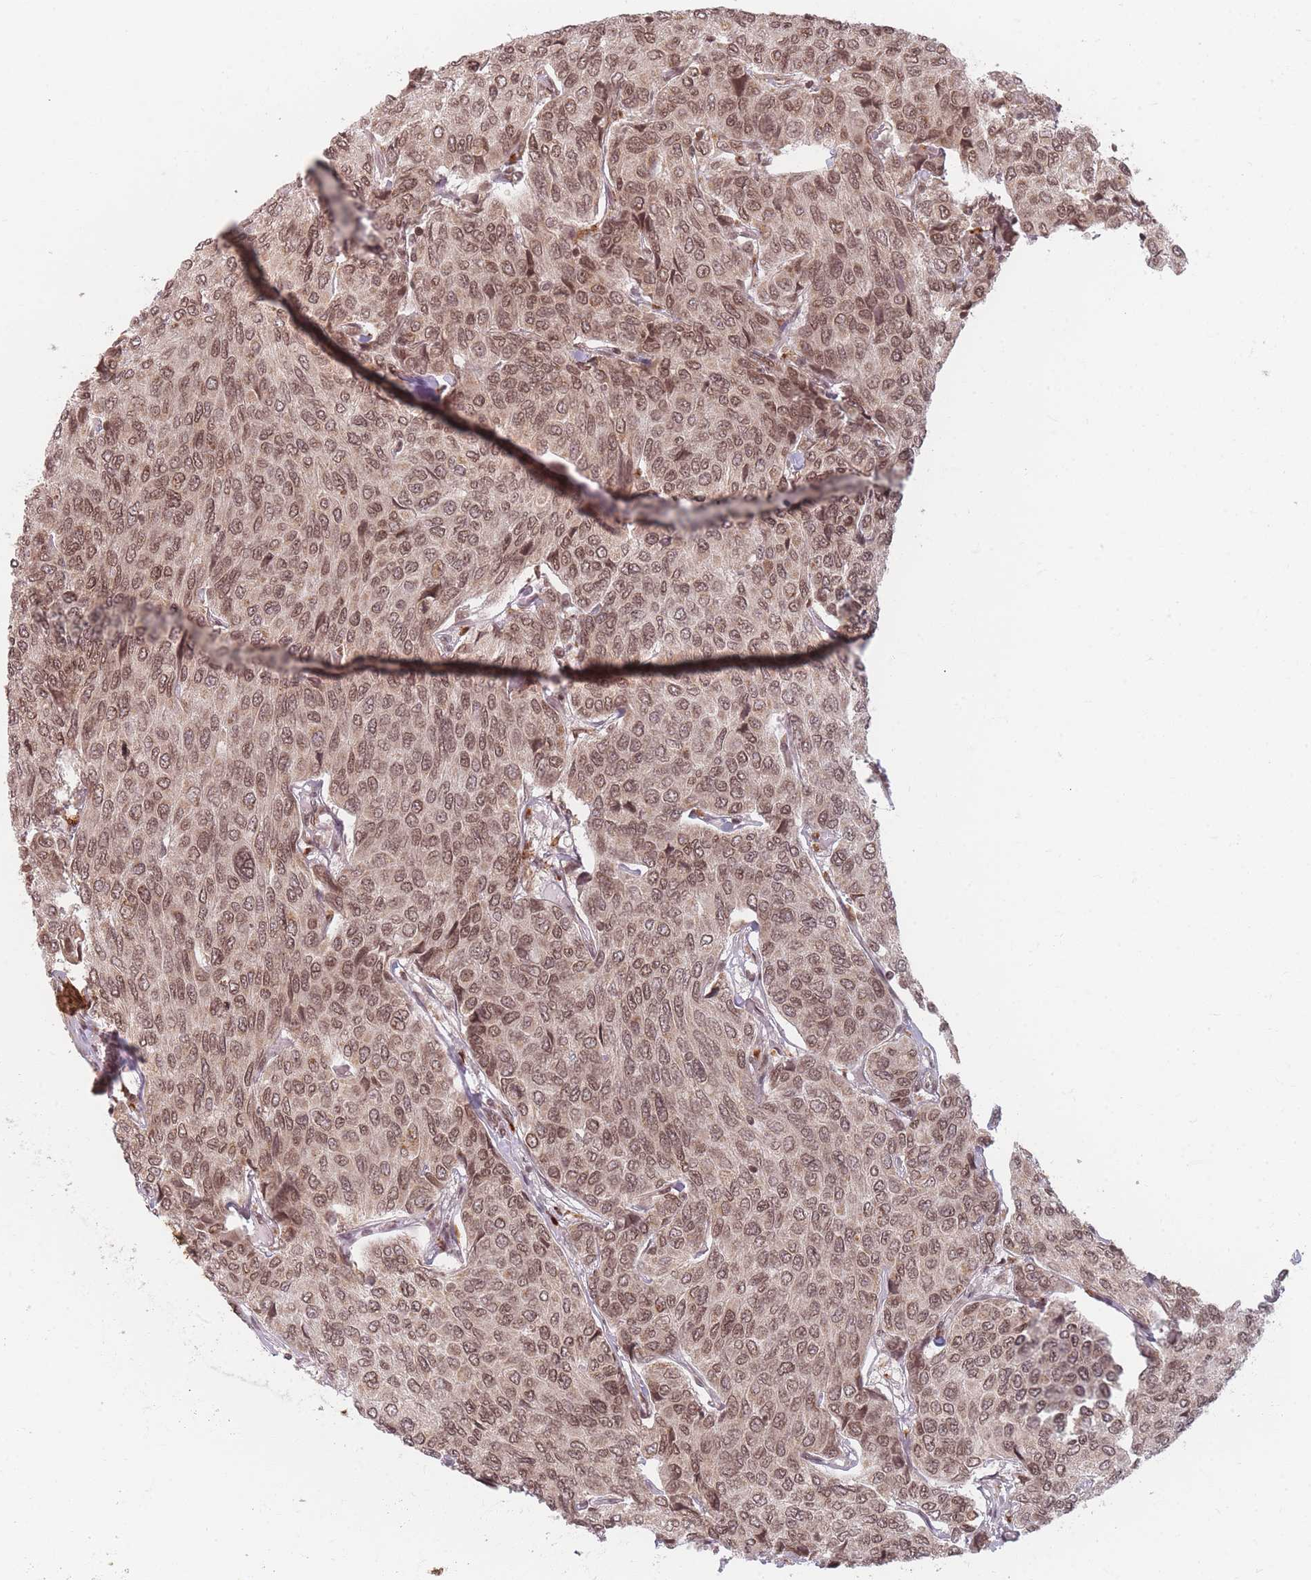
{"staining": {"intensity": "moderate", "quantity": ">75%", "location": "nuclear"}, "tissue": "breast cancer", "cell_type": "Tumor cells", "image_type": "cancer", "snomed": [{"axis": "morphology", "description": "Duct carcinoma"}, {"axis": "topography", "description": "Breast"}], "caption": "Immunohistochemical staining of human intraductal carcinoma (breast) reveals moderate nuclear protein positivity in approximately >75% of tumor cells. Using DAB (brown) and hematoxylin (blue) stains, captured at high magnification using brightfield microscopy.", "gene": "SPATA45", "patient": {"sex": "female", "age": 55}}